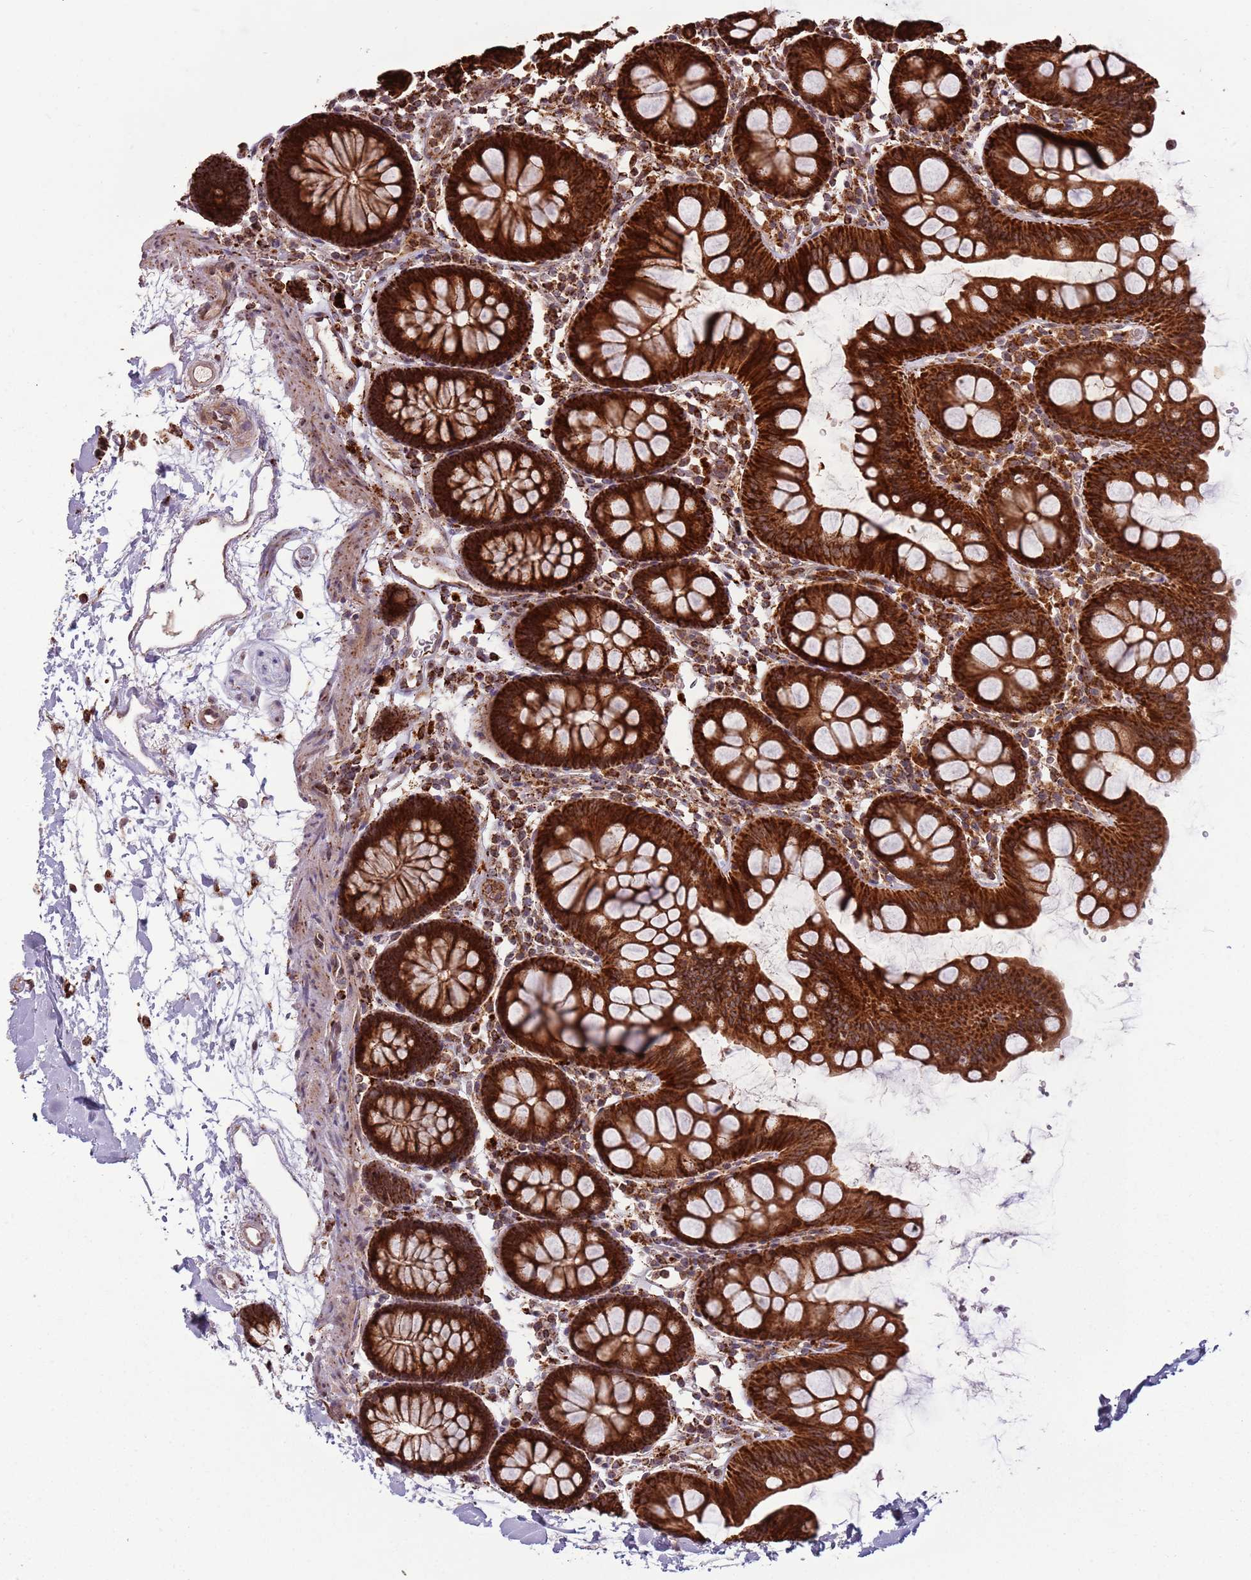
{"staining": {"intensity": "weak", "quantity": ">75%", "location": "cytoplasmic/membranous,nuclear"}, "tissue": "colon", "cell_type": "Endothelial cells", "image_type": "normal", "snomed": [{"axis": "morphology", "description": "Normal tissue, NOS"}, {"axis": "topography", "description": "Colon"}], "caption": "Protein staining by immunohistochemistry reveals weak cytoplasmic/membranous,nuclear positivity in about >75% of endothelial cells in normal colon.", "gene": "ULK3", "patient": {"sex": "male", "age": 75}}